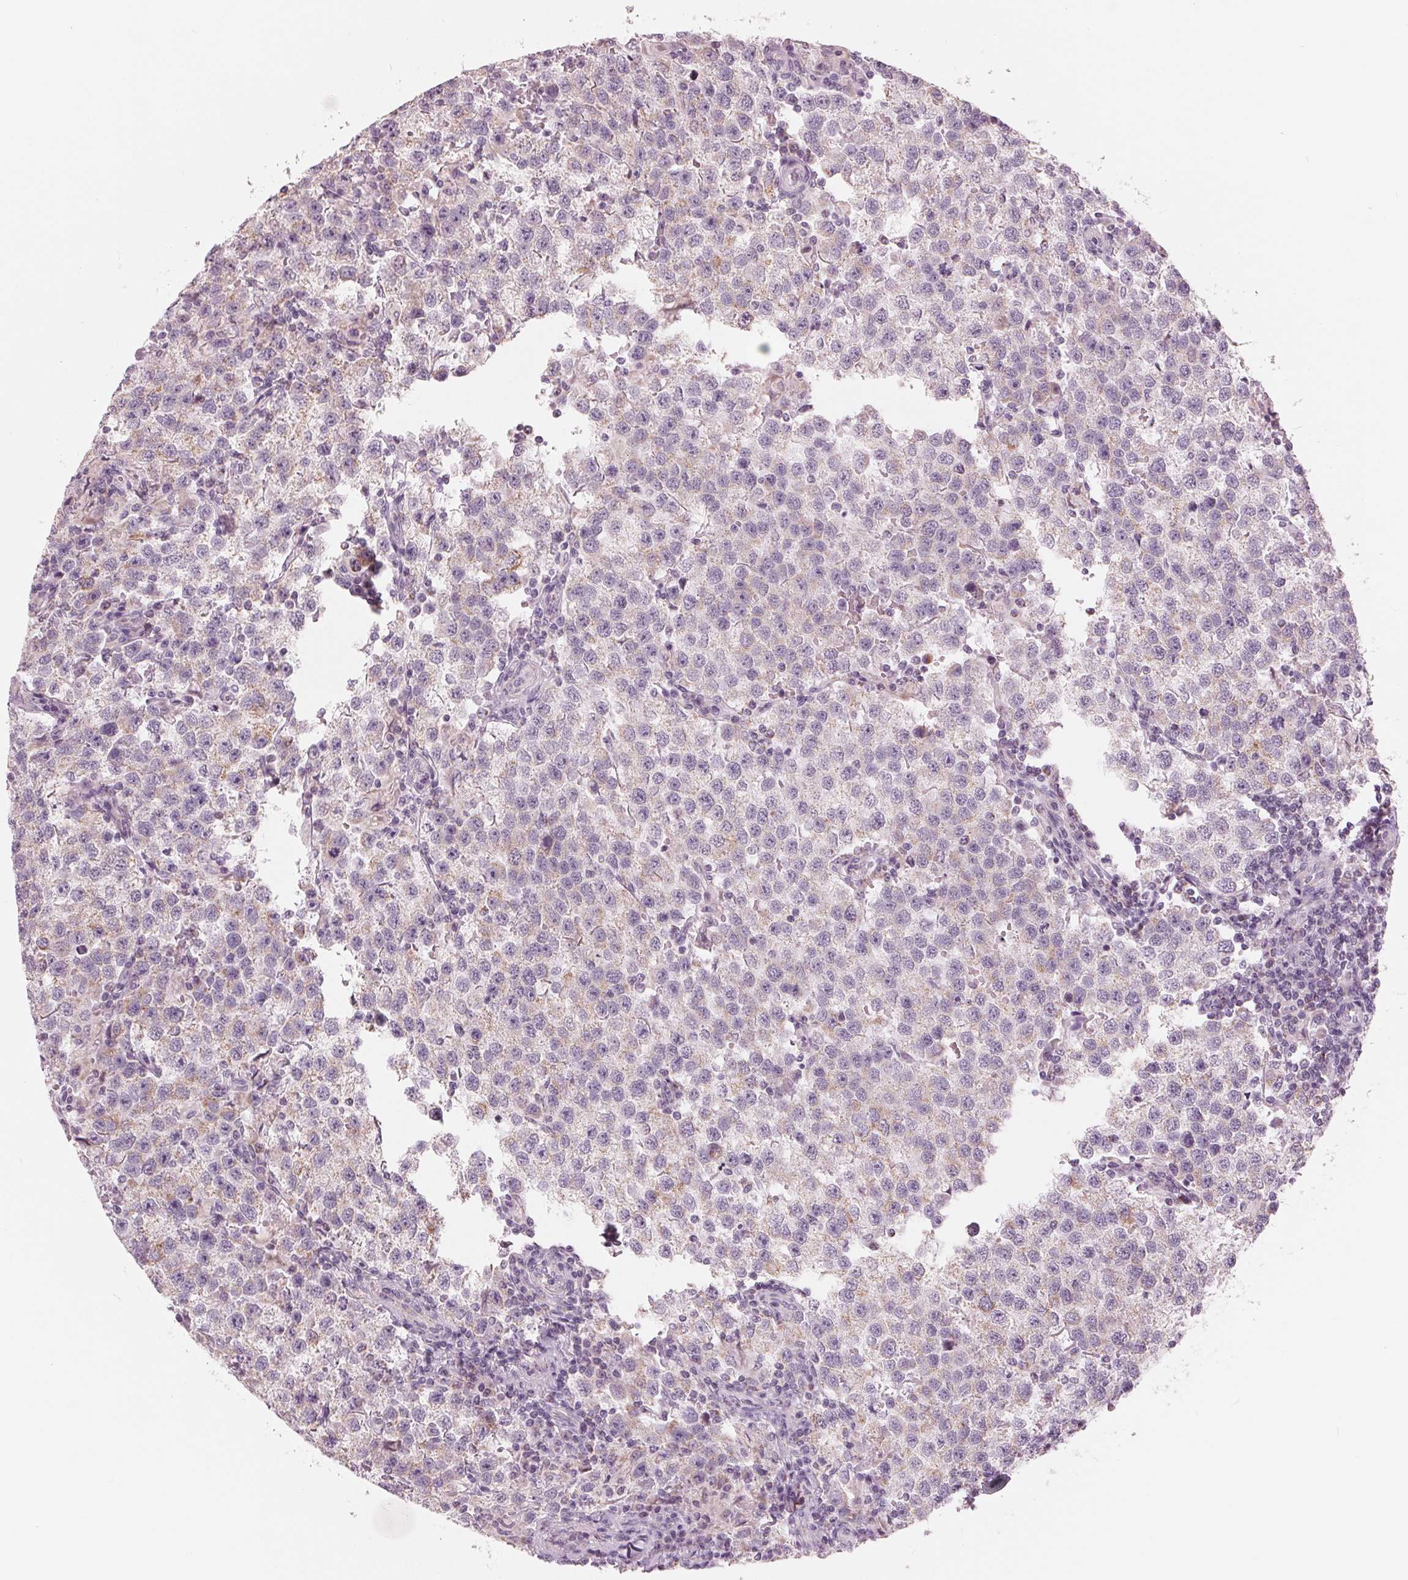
{"staining": {"intensity": "weak", "quantity": "<25%", "location": "cytoplasmic/membranous"}, "tissue": "testis cancer", "cell_type": "Tumor cells", "image_type": "cancer", "snomed": [{"axis": "morphology", "description": "Seminoma, NOS"}, {"axis": "topography", "description": "Testis"}], "caption": "This is a histopathology image of immunohistochemistry (IHC) staining of testis cancer (seminoma), which shows no expression in tumor cells.", "gene": "SAMD4A", "patient": {"sex": "male", "age": 37}}